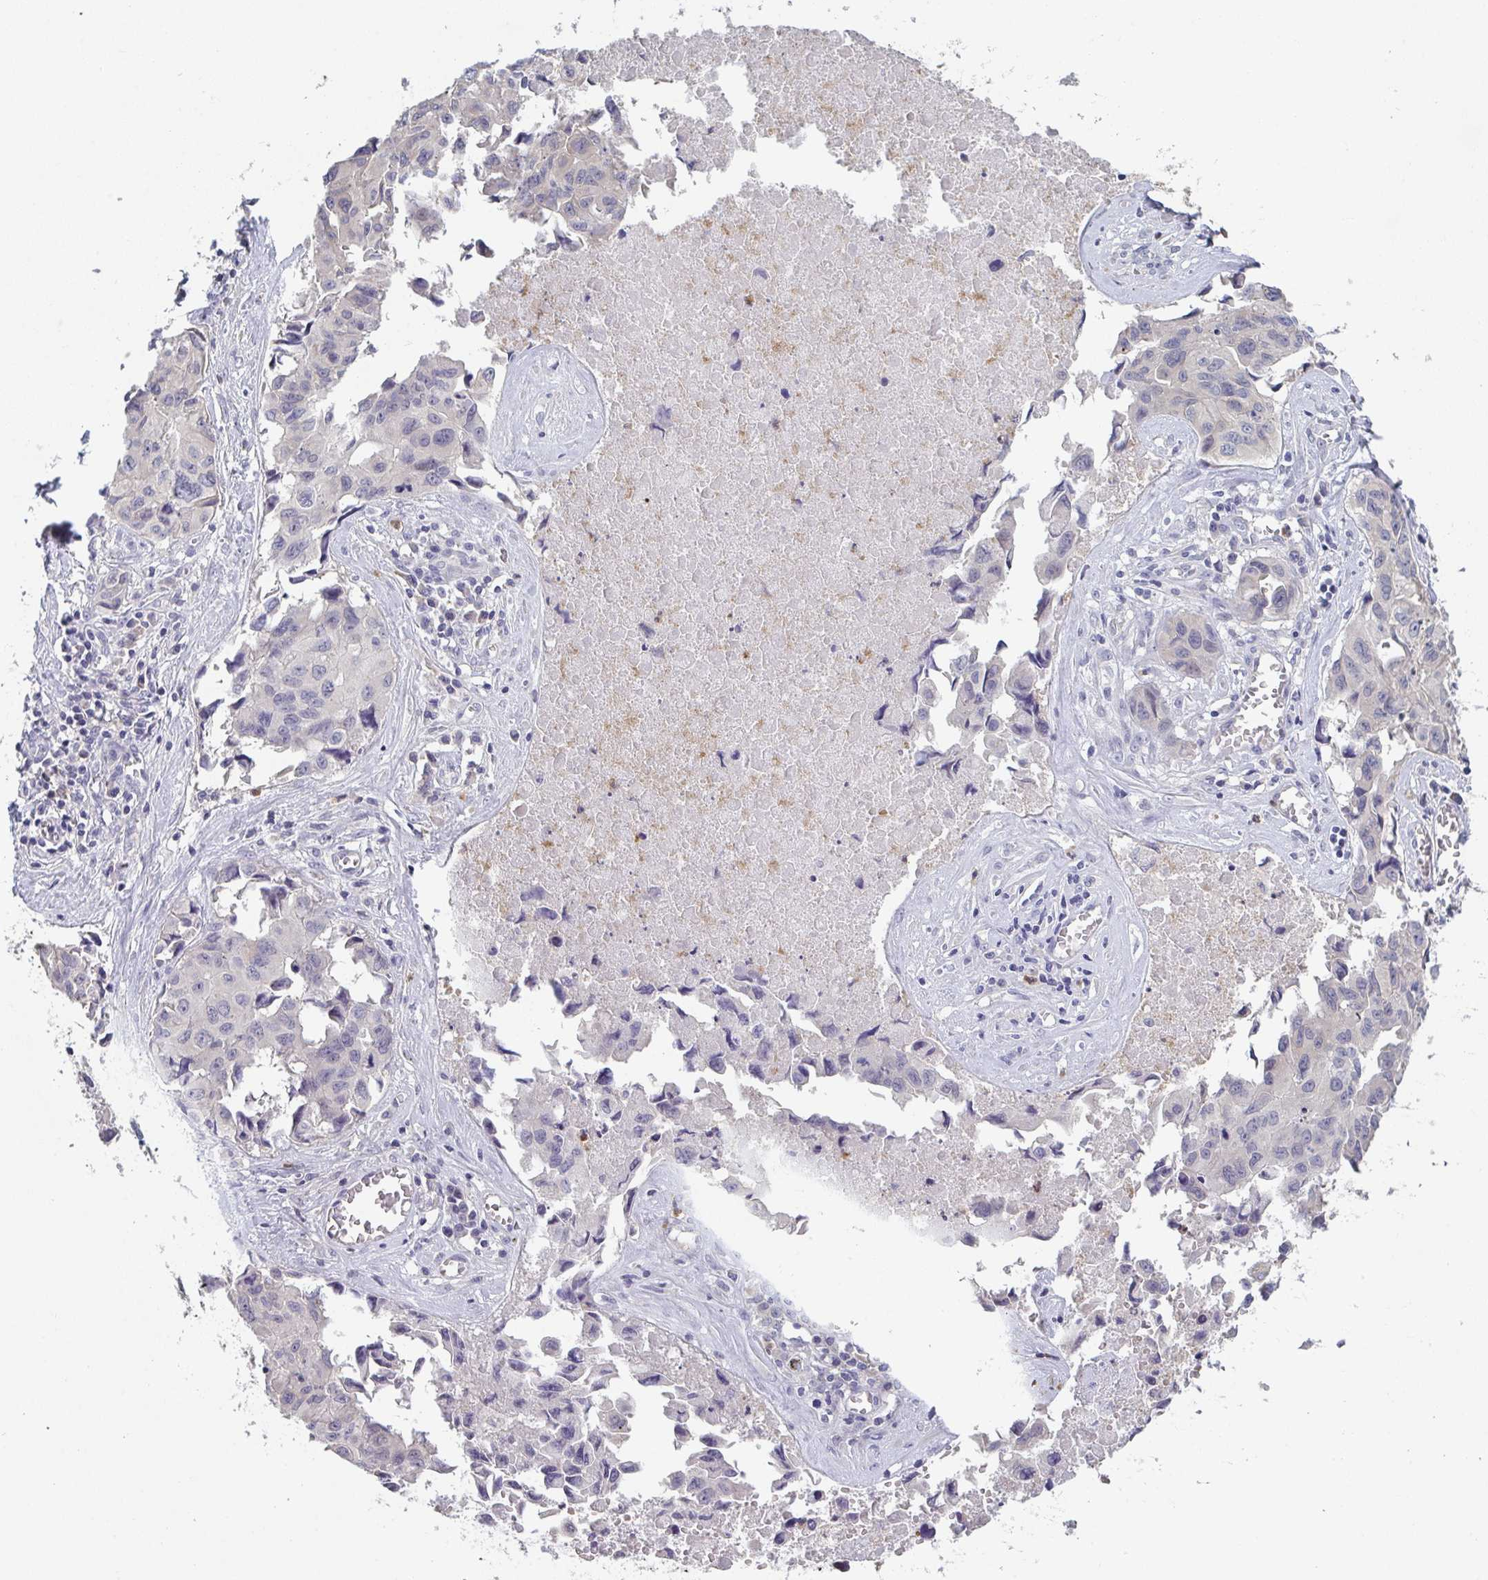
{"staining": {"intensity": "negative", "quantity": "none", "location": "none"}, "tissue": "lung cancer", "cell_type": "Tumor cells", "image_type": "cancer", "snomed": [{"axis": "morphology", "description": "Adenocarcinoma, NOS"}, {"axis": "topography", "description": "Lymph node"}, {"axis": "topography", "description": "Lung"}], "caption": "A histopathology image of human adenocarcinoma (lung) is negative for staining in tumor cells. The staining was performed using DAB (3,3'-diaminobenzidine) to visualize the protein expression in brown, while the nuclei were stained in blue with hematoxylin (Magnification: 20x).", "gene": "RIOK1", "patient": {"sex": "male", "age": 64}}